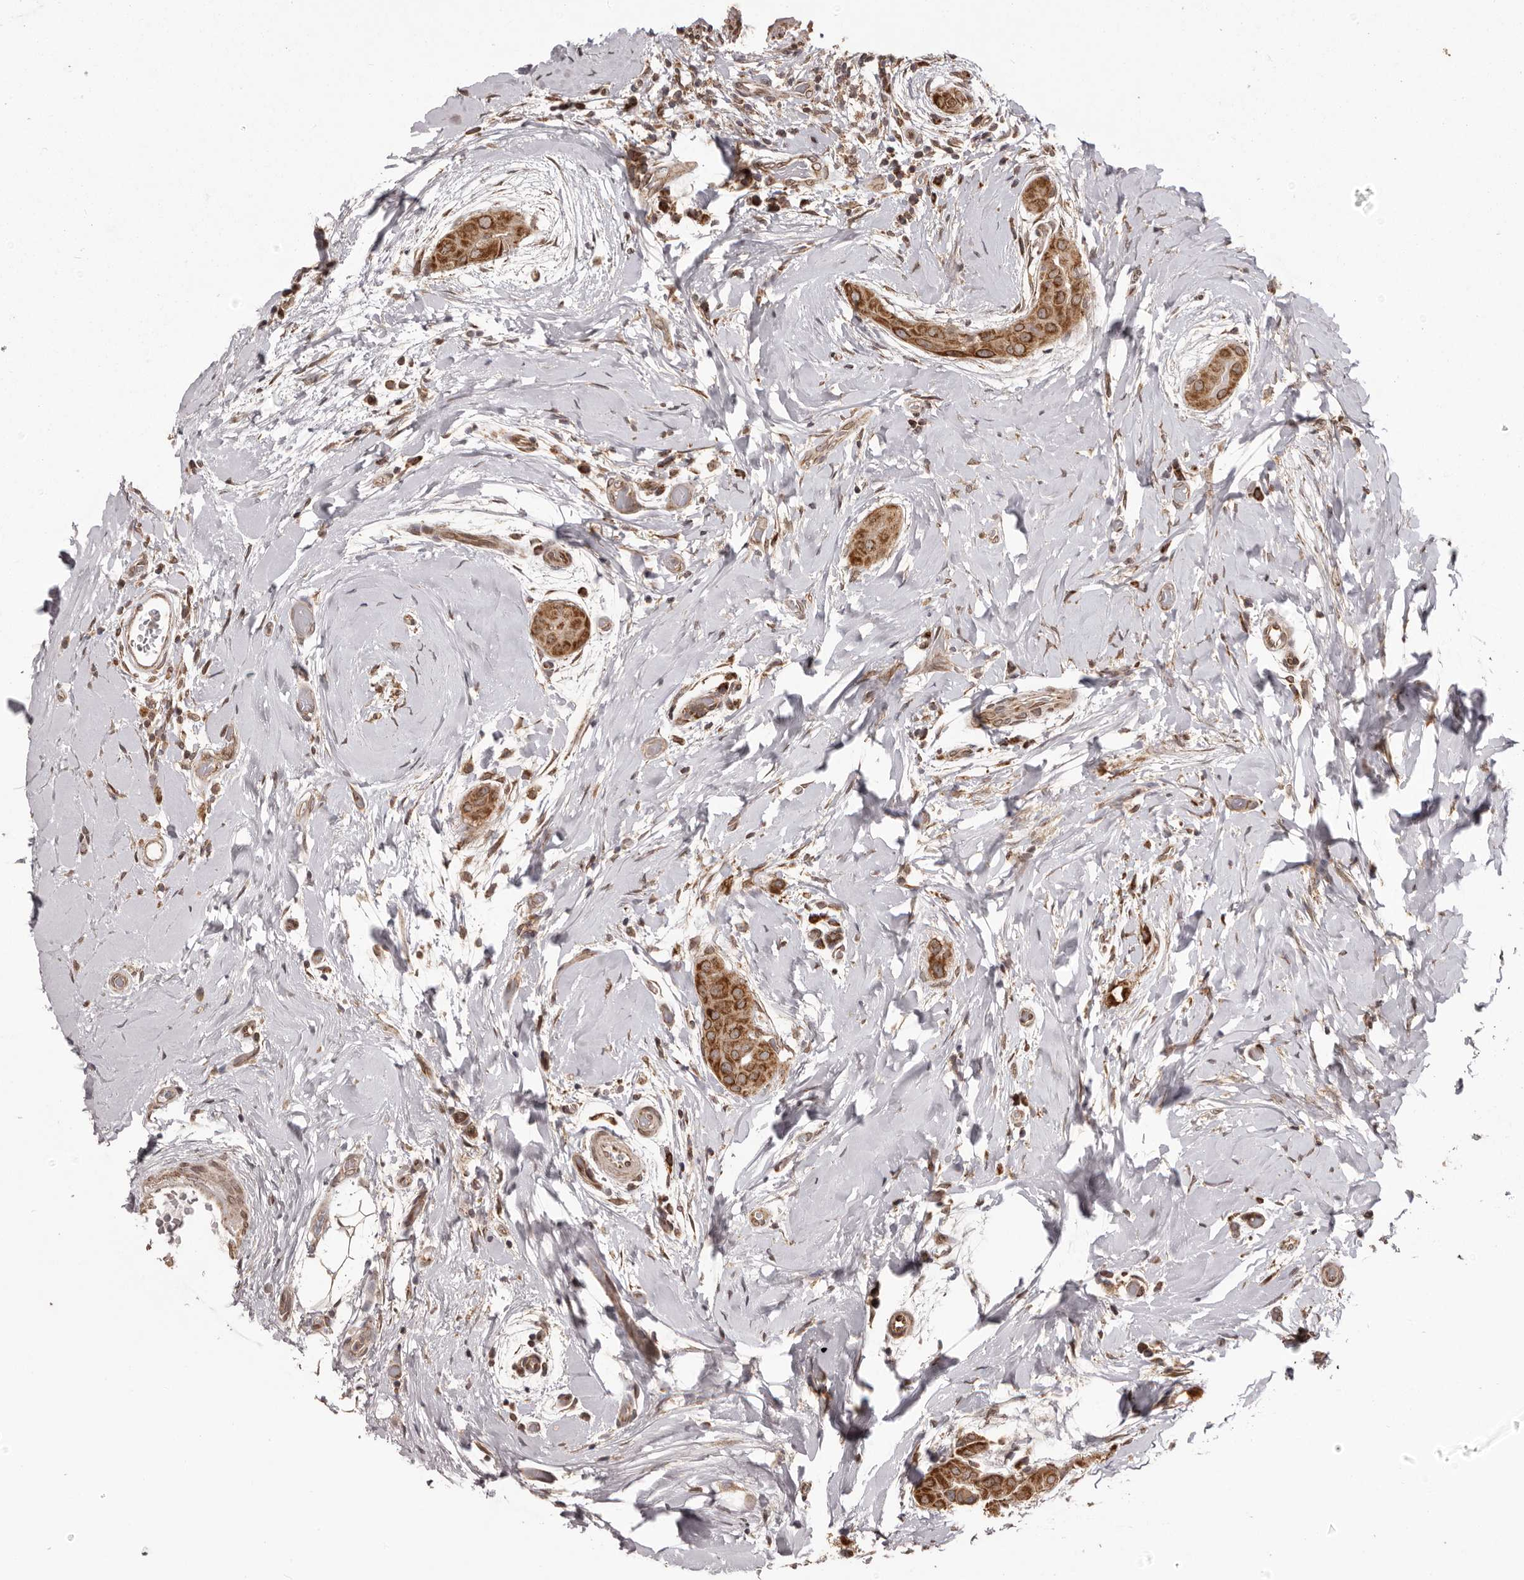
{"staining": {"intensity": "strong", "quantity": ">75%", "location": "cytoplasmic/membranous"}, "tissue": "thyroid cancer", "cell_type": "Tumor cells", "image_type": "cancer", "snomed": [{"axis": "morphology", "description": "Papillary adenocarcinoma, NOS"}, {"axis": "topography", "description": "Thyroid gland"}], "caption": "A brown stain labels strong cytoplasmic/membranous positivity of a protein in papillary adenocarcinoma (thyroid) tumor cells.", "gene": "CHRM2", "patient": {"sex": "male", "age": 33}}